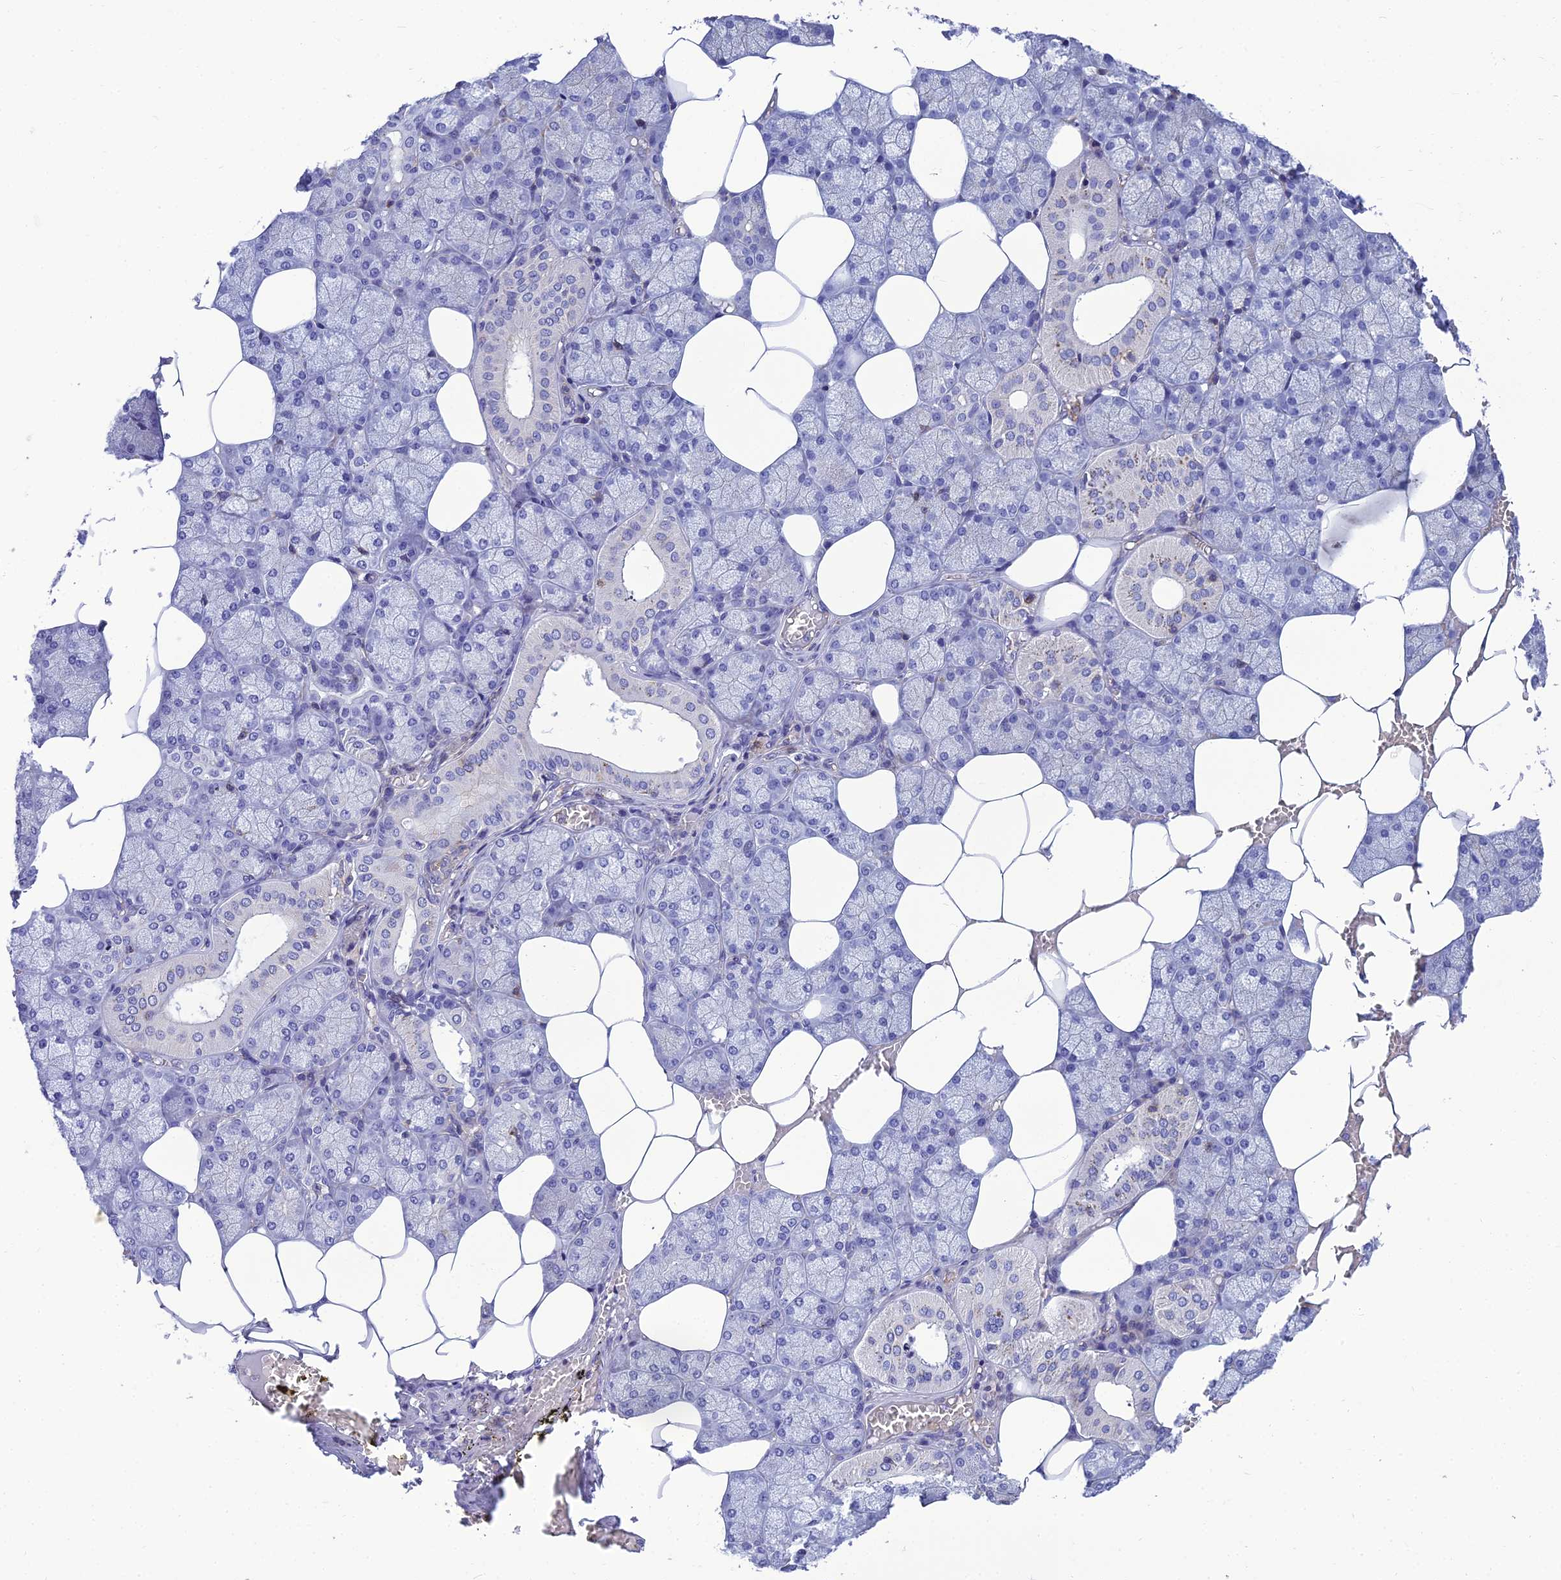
{"staining": {"intensity": "negative", "quantity": "none", "location": "none"}, "tissue": "salivary gland", "cell_type": "Glandular cells", "image_type": "normal", "snomed": [{"axis": "morphology", "description": "Normal tissue, NOS"}, {"axis": "topography", "description": "Salivary gland"}], "caption": "This is a micrograph of immunohistochemistry staining of benign salivary gland, which shows no positivity in glandular cells.", "gene": "PPP1R18", "patient": {"sex": "male", "age": 62}}